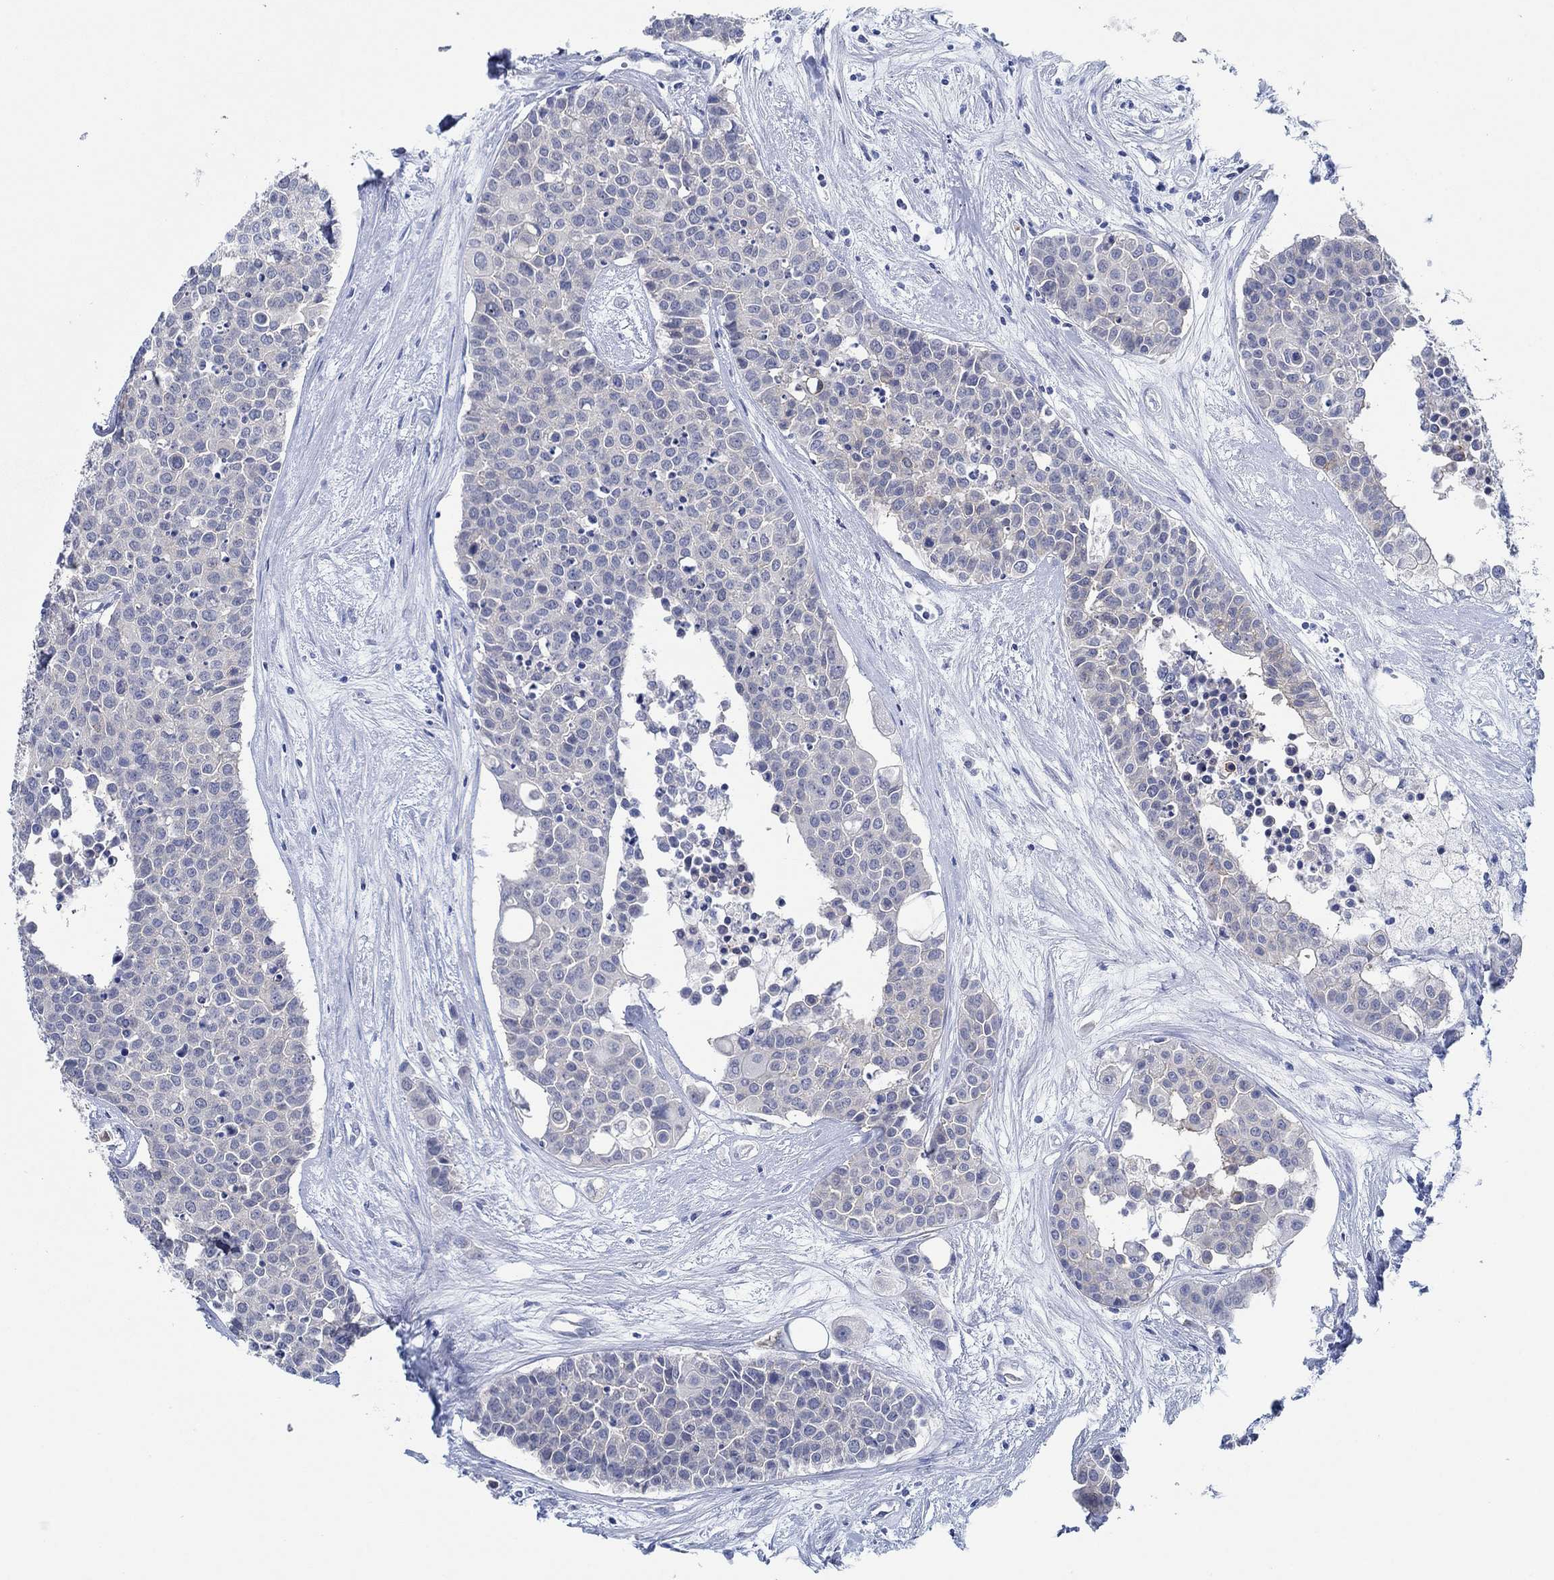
{"staining": {"intensity": "moderate", "quantity": "25%-75%", "location": "cytoplasmic/membranous"}, "tissue": "carcinoid", "cell_type": "Tumor cells", "image_type": "cancer", "snomed": [{"axis": "morphology", "description": "Carcinoid, malignant, NOS"}, {"axis": "topography", "description": "Colon"}], "caption": "Immunohistochemical staining of carcinoid (malignant) displays medium levels of moderate cytoplasmic/membranous staining in about 25%-75% of tumor cells.", "gene": "ZNF671", "patient": {"sex": "male", "age": 81}}